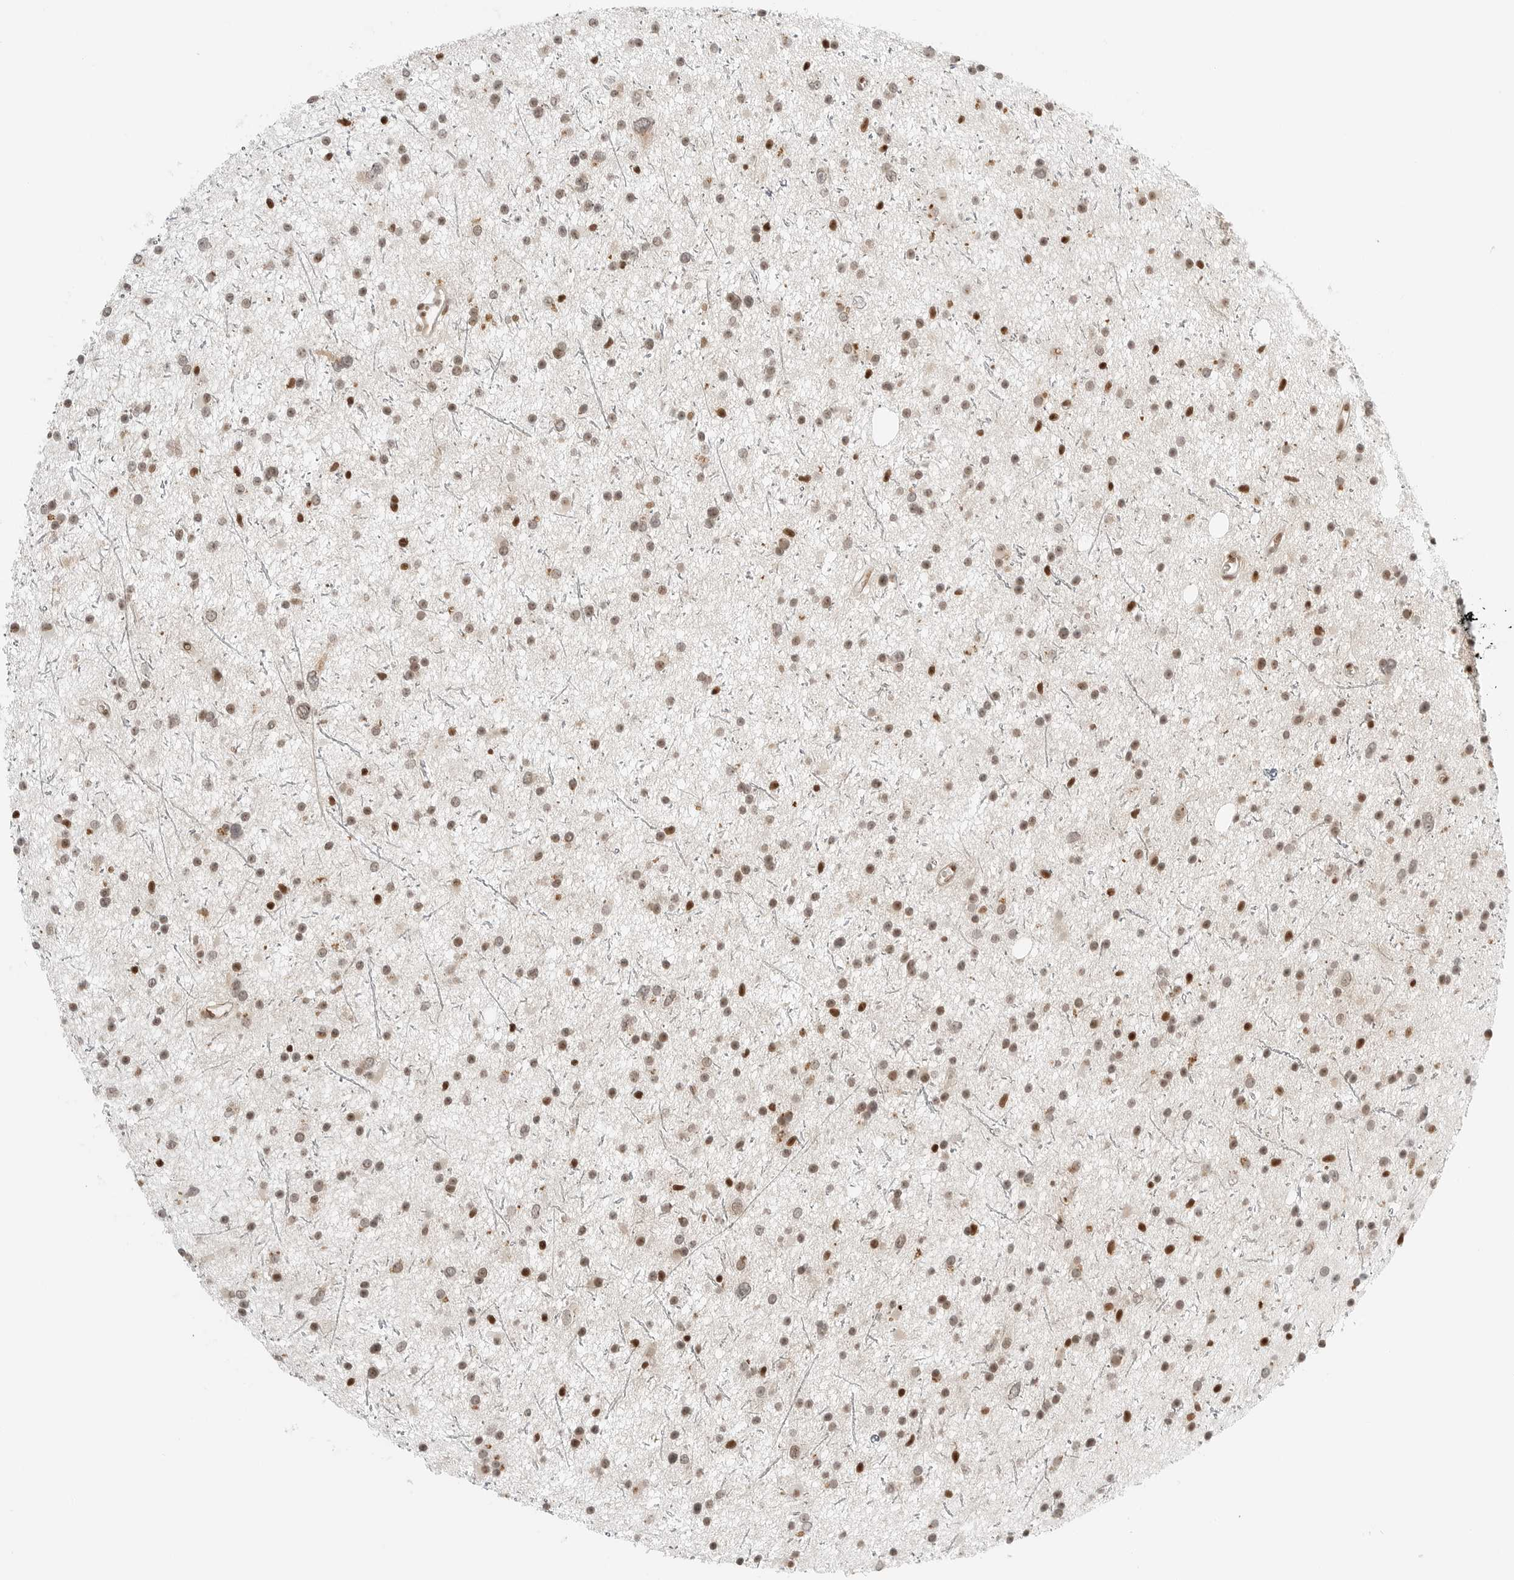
{"staining": {"intensity": "moderate", "quantity": ">75%", "location": "nuclear"}, "tissue": "glioma", "cell_type": "Tumor cells", "image_type": "cancer", "snomed": [{"axis": "morphology", "description": "Glioma, malignant, Low grade"}, {"axis": "topography", "description": "Cerebral cortex"}], "caption": "Glioma tissue exhibits moderate nuclear expression in about >75% of tumor cells Immunohistochemistry stains the protein of interest in brown and the nuclei are stained blue.", "gene": "CRTC2", "patient": {"sex": "female", "age": 39}}